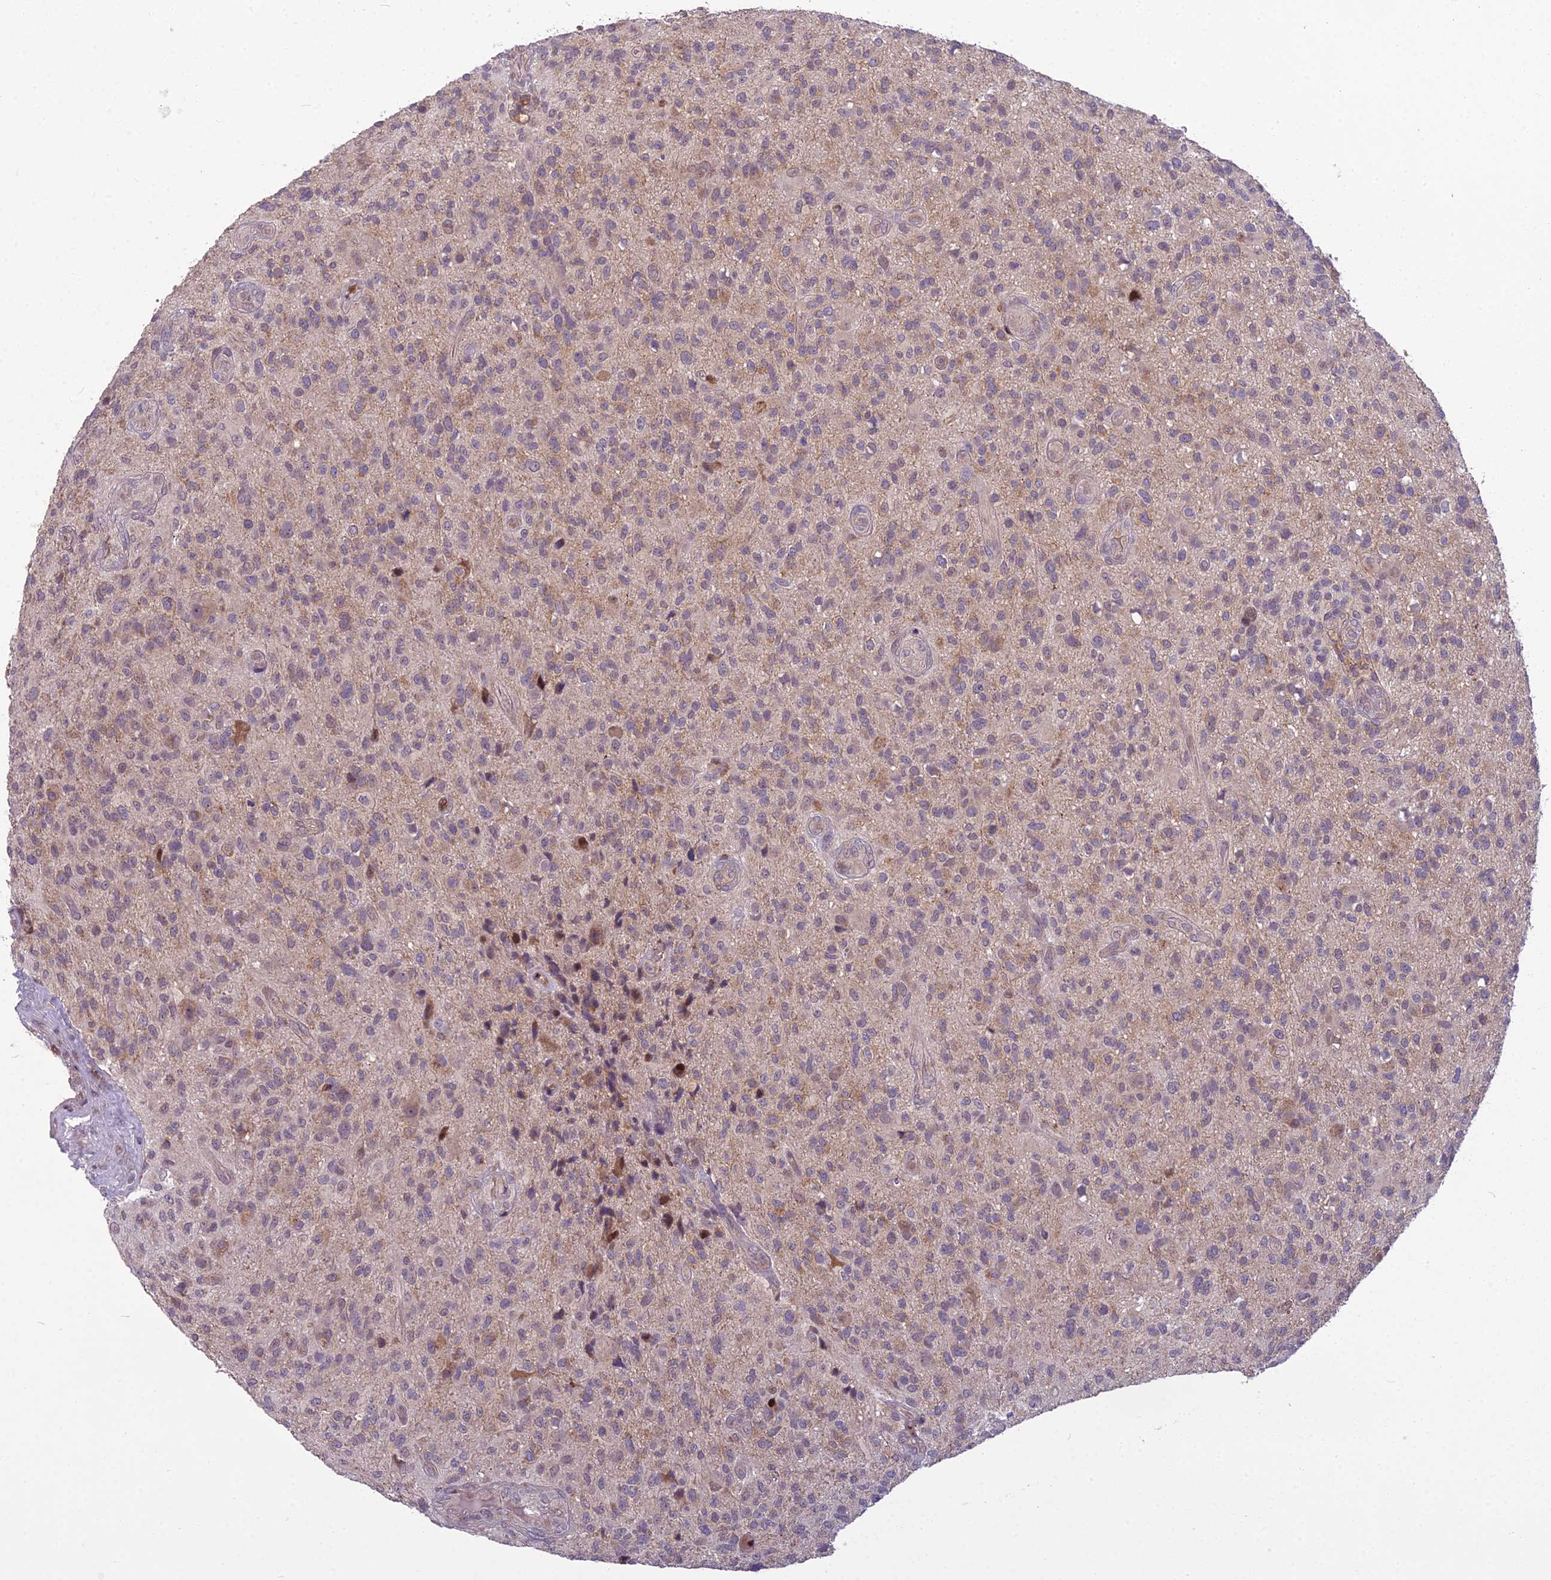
{"staining": {"intensity": "weak", "quantity": "25%-75%", "location": "cytoplasmic/membranous"}, "tissue": "glioma", "cell_type": "Tumor cells", "image_type": "cancer", "snomed": [{"axis": "morphology", "description": "Glioma, malignant, High grade"}, {"axis": "topography", "description": "Brain"}], "caption": "Protein expression analysis of malignant glioma (high-grade) displays weak cytoplasmic/membranous positivity in approximately 25%-75% of tumor cells.", "gene": "AP1M1", "patient": {"sex": "male", "age": 47}}